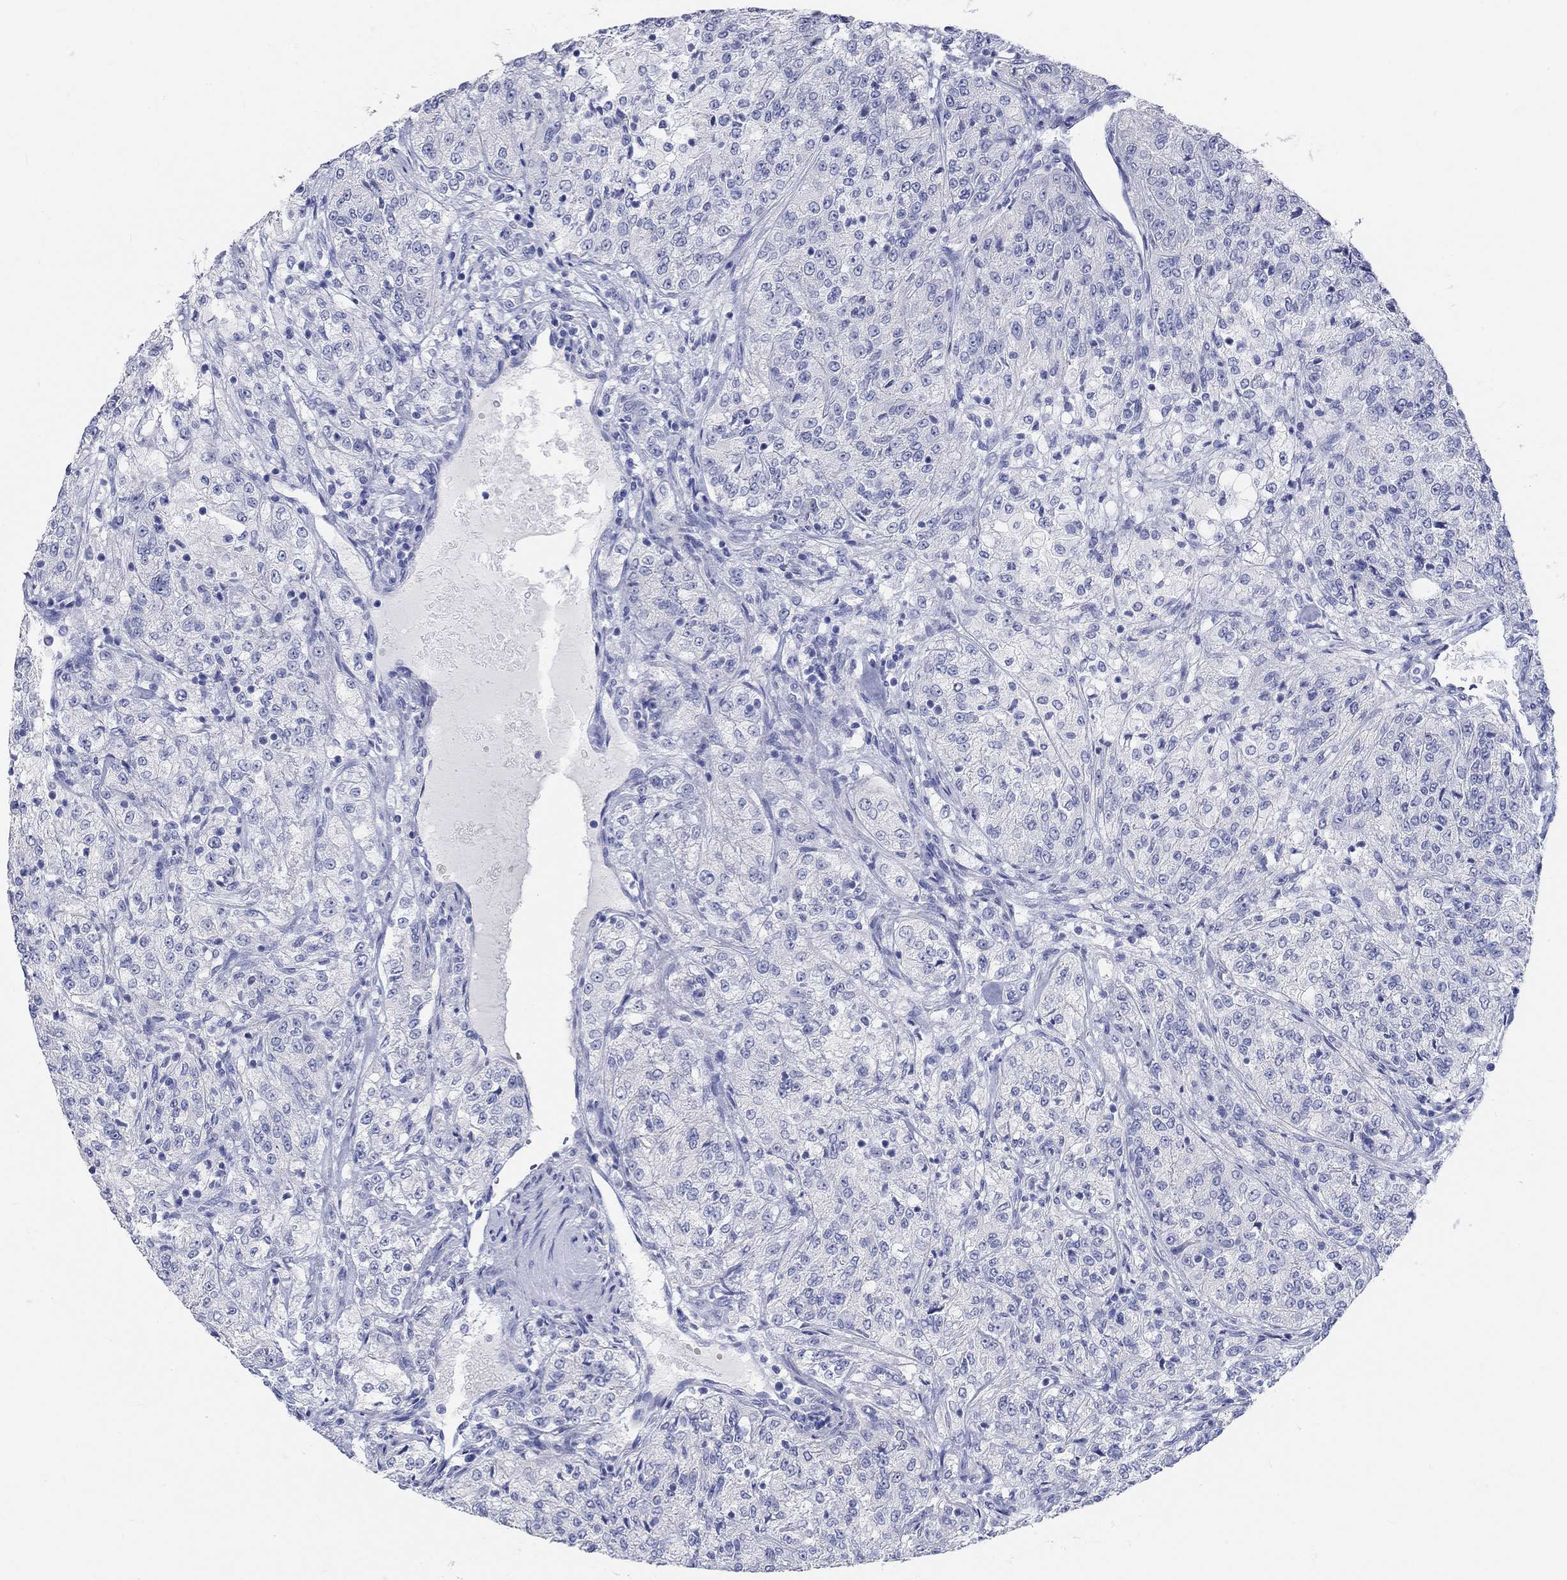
{"staining": {"intensity": "negative", "quantity": "none", "location": "none"}, "tissue": "renal cancer", "cell_type": "Tumor cells", "image_type": "cancer", "snomed": [{"axis": "morphology", "description": "Adenocarcinoma, NOS"}, {"axis": "topography", "description": "Kidney"}], "caption": "Immunohistochemistry micrograph of human renal adenocarcinoma stained for a protein (brown), which reveals no staining in tumor cells.", "gene": "GRIA3", "patient": {"sex": "female", "age": 63}}